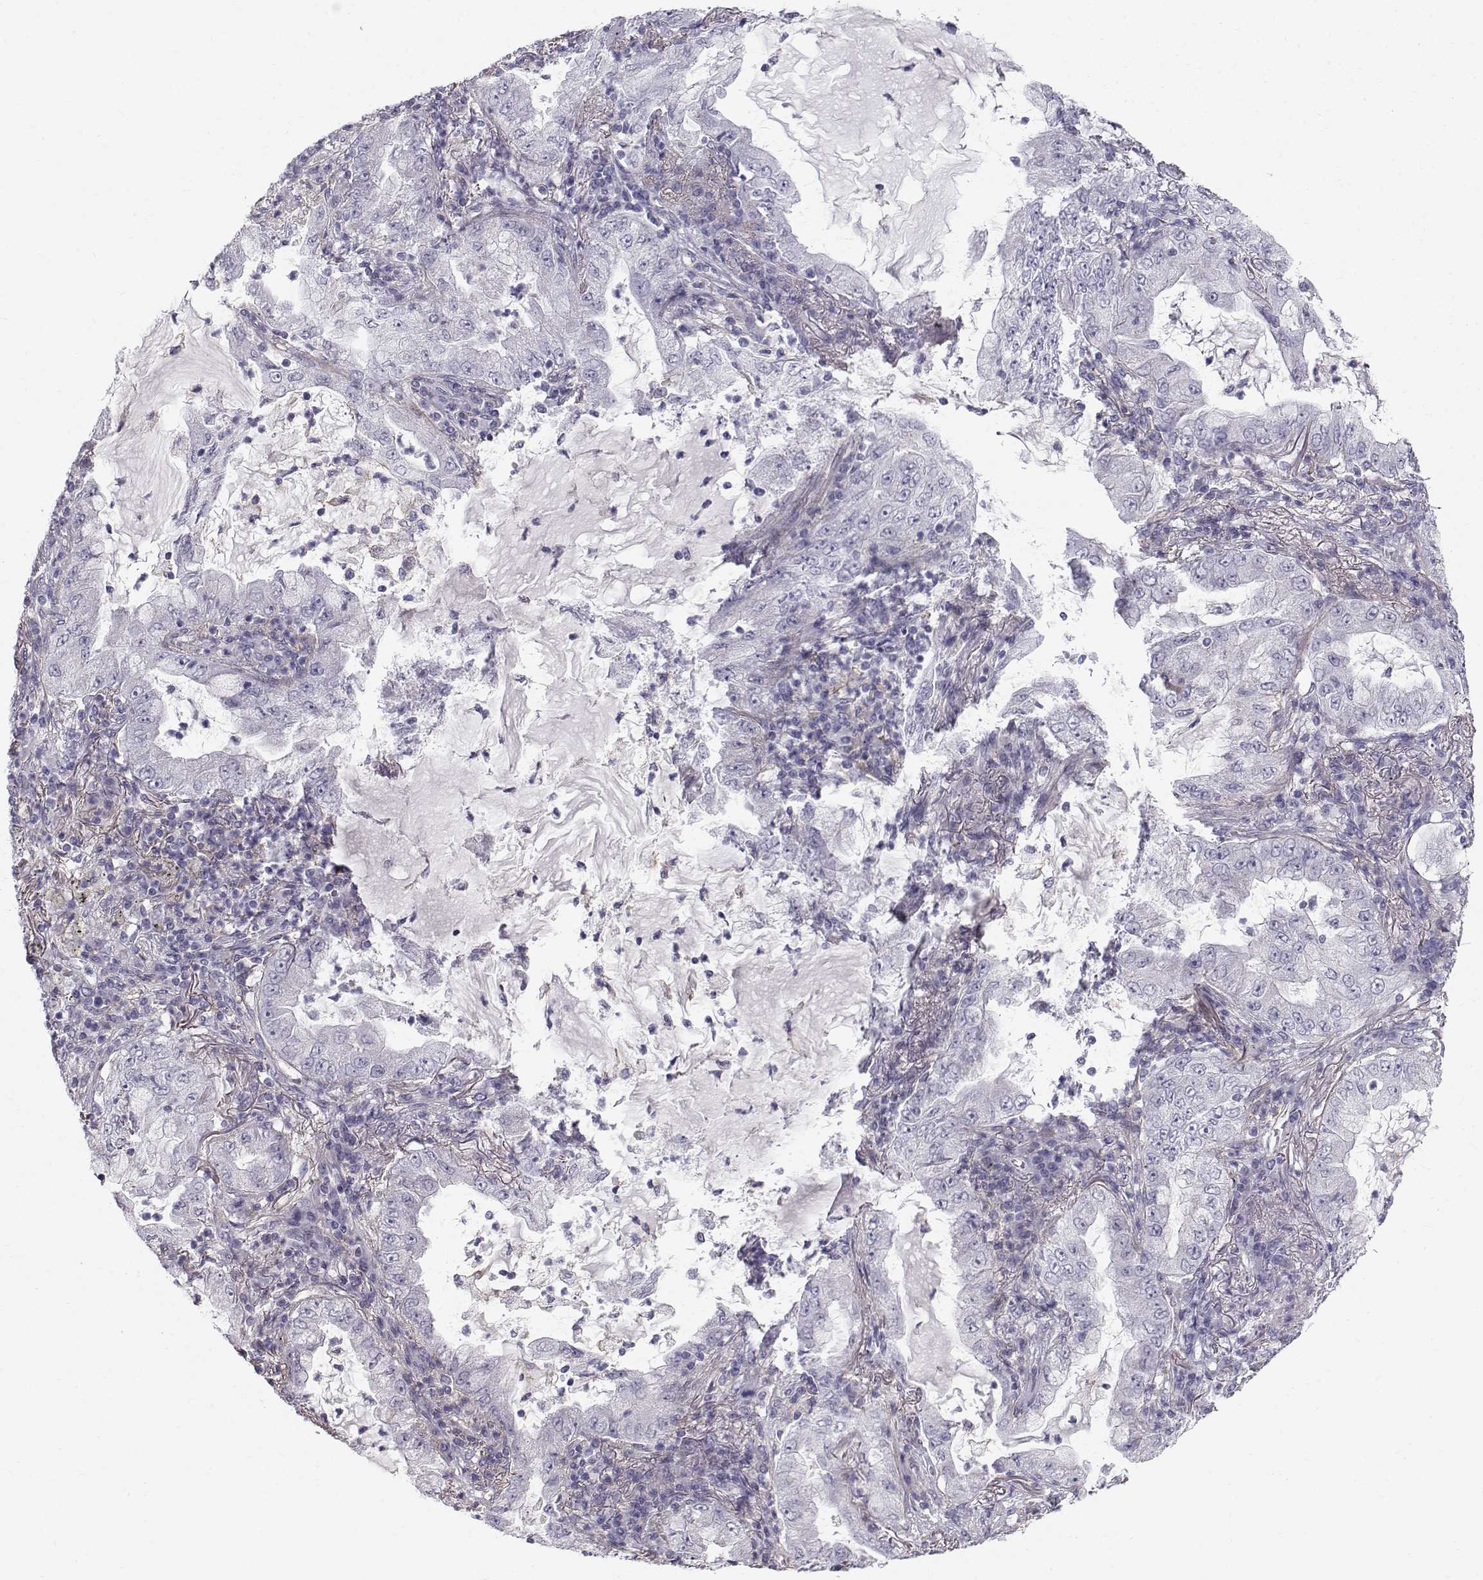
{"staining": {"intensity": "negative", "quantity": "none", "location": "none"}, "tissue": "lung cancer", "cell_type": "Tumor cells", "image_type": "cancer", "snomed": [{"axis": "morphology", "description": "Adenocarcinoma, NOS"}, {"axis": "topography", "description": "Lung"}], "caption": "The micrograph displays no significant staining in tumor cells of lung cancer (adenocarcinoma). (Stains: DAB (3,3'-diaminobenzidine) immunohistochemistry (IHC) with hematoxylin counter stain, Microscopy: brightfield microscopy at high magnification).", "gene": "SPDYE4", "patient": {"sex": "female", "age": 73}}